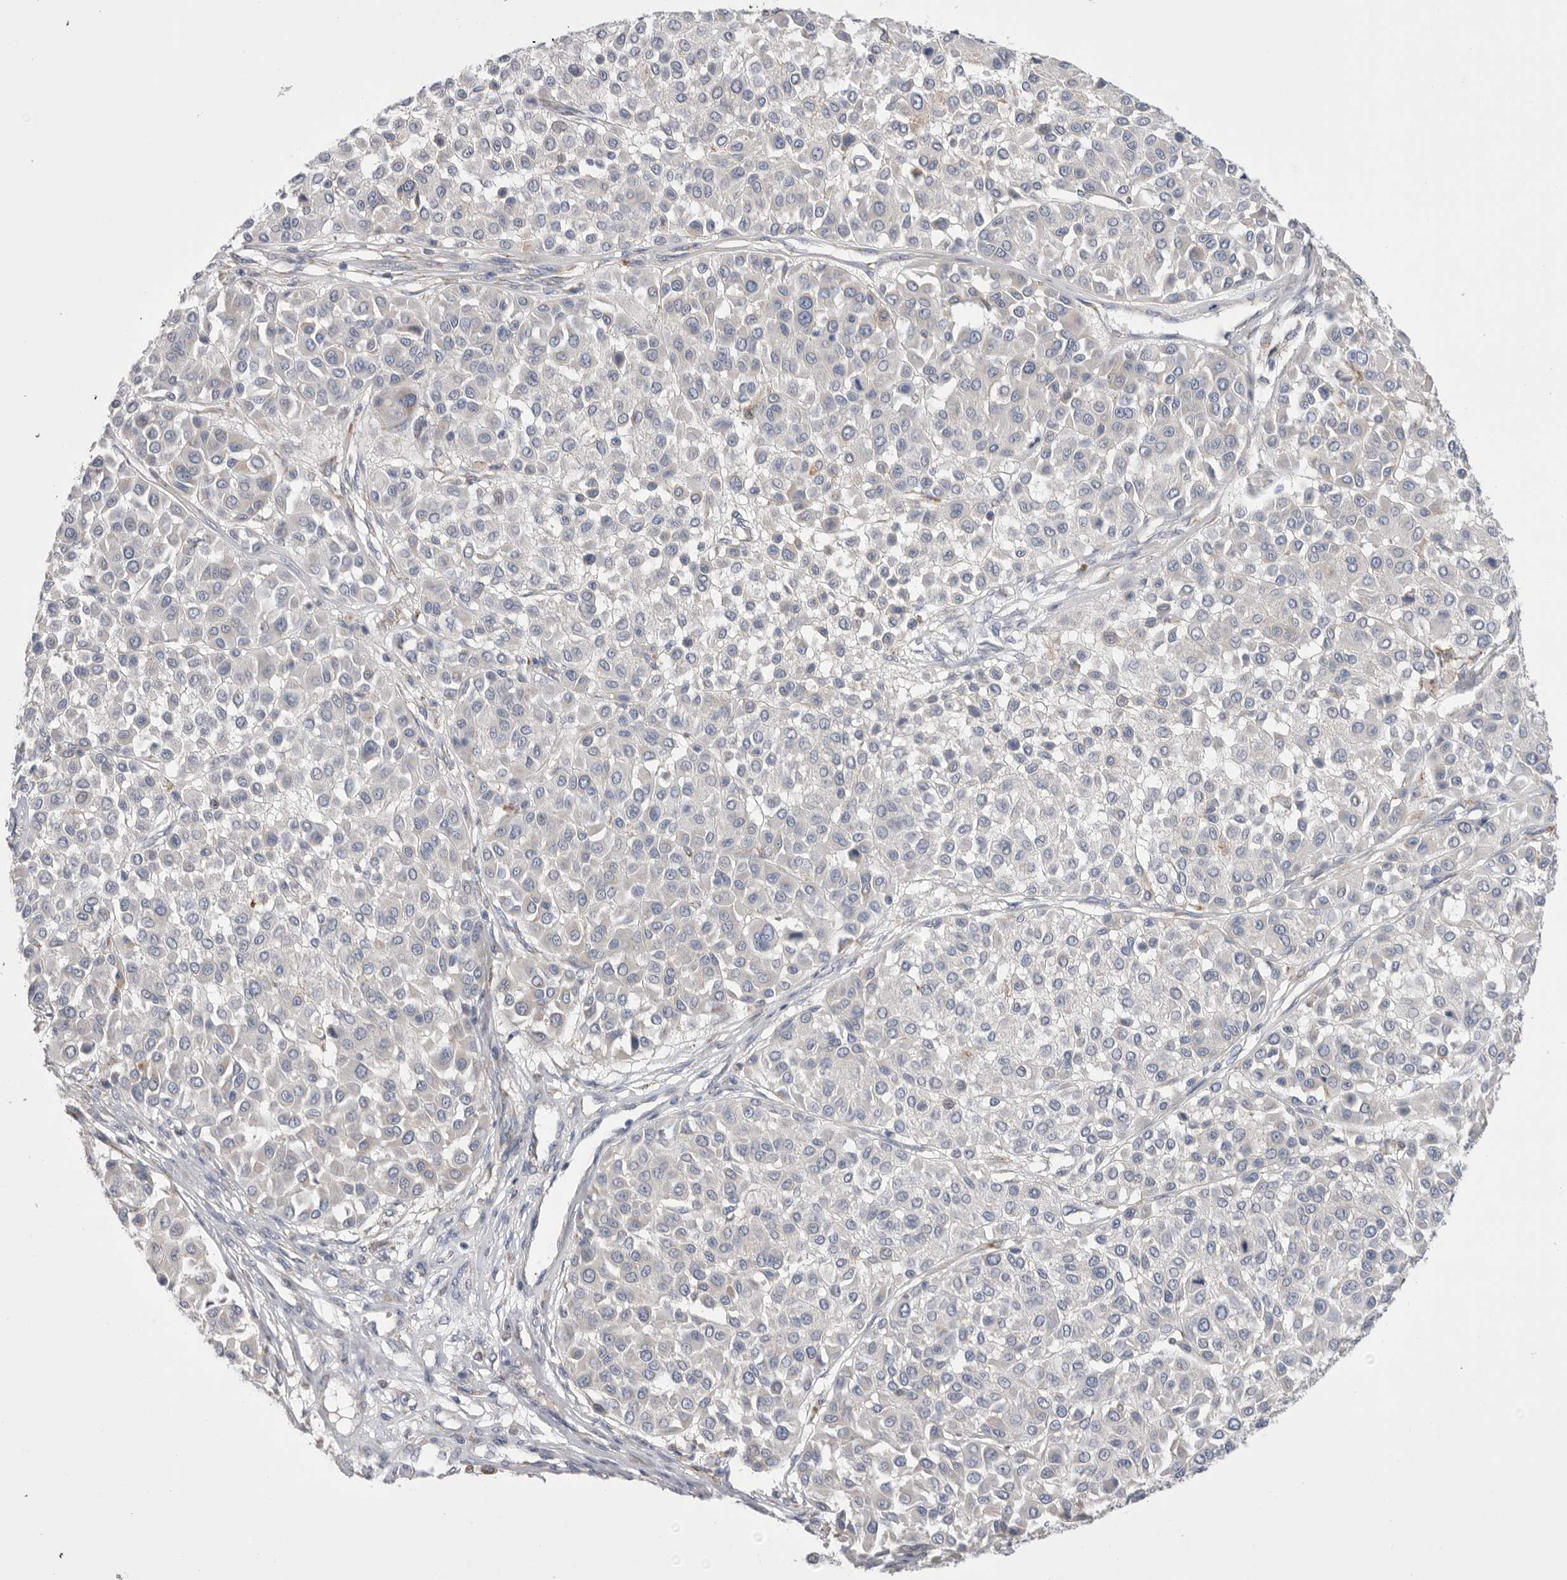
{"staining": {"intensity": "negative", "quantity": "none", "location": "none"}, "tissue": "melanoma", "cell_type": "Tumor cells", "image_type": "cancer", "snomed": [{"axis": "morphology", "description": "Malignant melanoma, Metastatic site"}, {"axis": "topography", "description": "Soft tissue"}], "caption": "Immunohistochemistry histopathology image of neoplastic tissue: human melanoma stained with DAB exhibits no significant protein expression in tumor cells.", "gene": "CCDC126", "patient": {"sex": "male", "age": 41}}